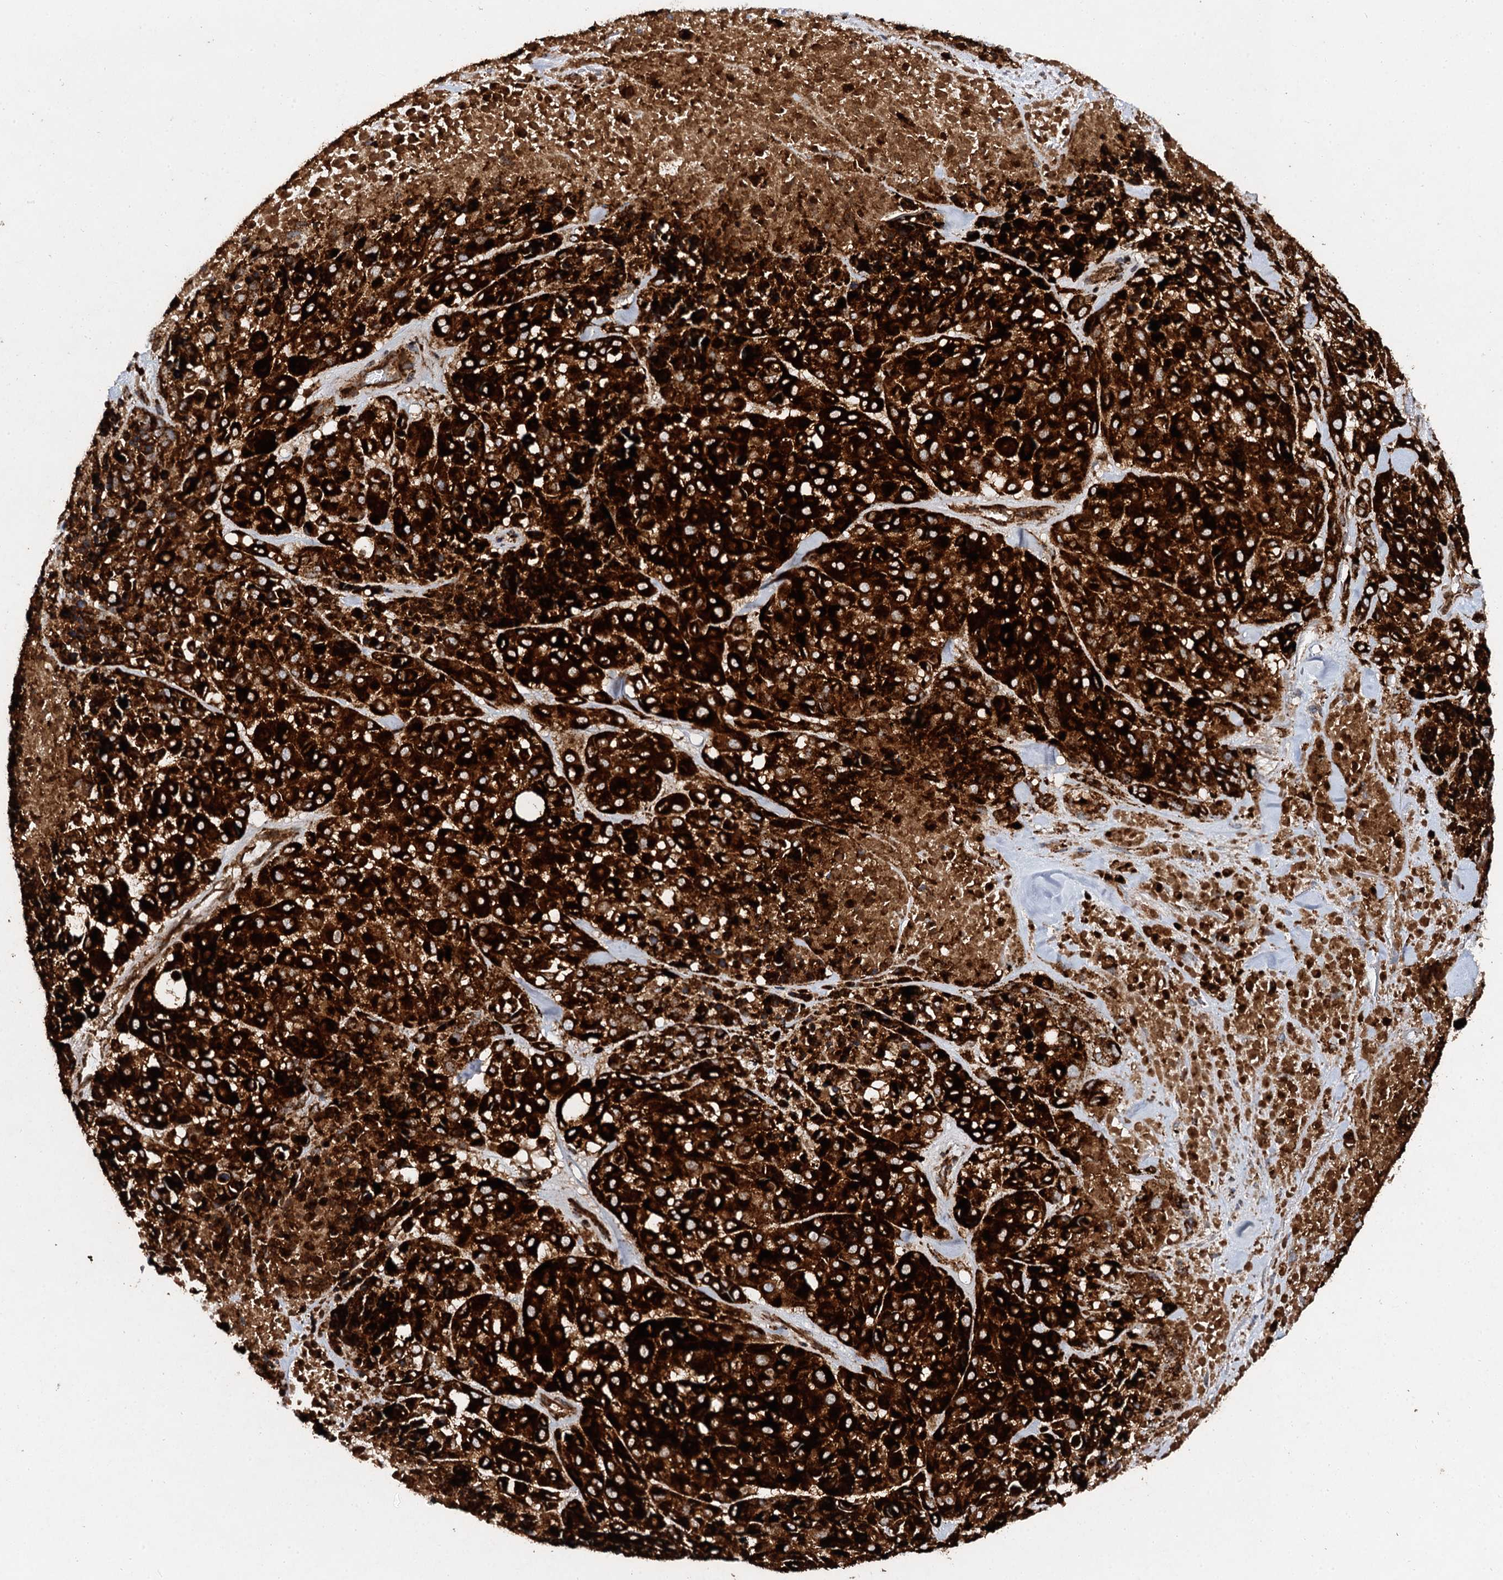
{"staining": {"intensity": "strong", "quantity": ">75%", "location": "cytoplasmic/membranous"}, "tissue": "melanoma", "cell_type": "Tumor cells", "image_type": "cancer", "snomed": [{"axis": "morphology", "description": "Malignant melanoma, Metastatic site"}, {"axis": "topography", "description": "Skin"}], "caption": "Malignant melanoma (metastatic site) stained with a protein marker exhibits strong staining in tumor cells.", "gene": "GBA1", "patient": {"sex": "female", "age": 81}}